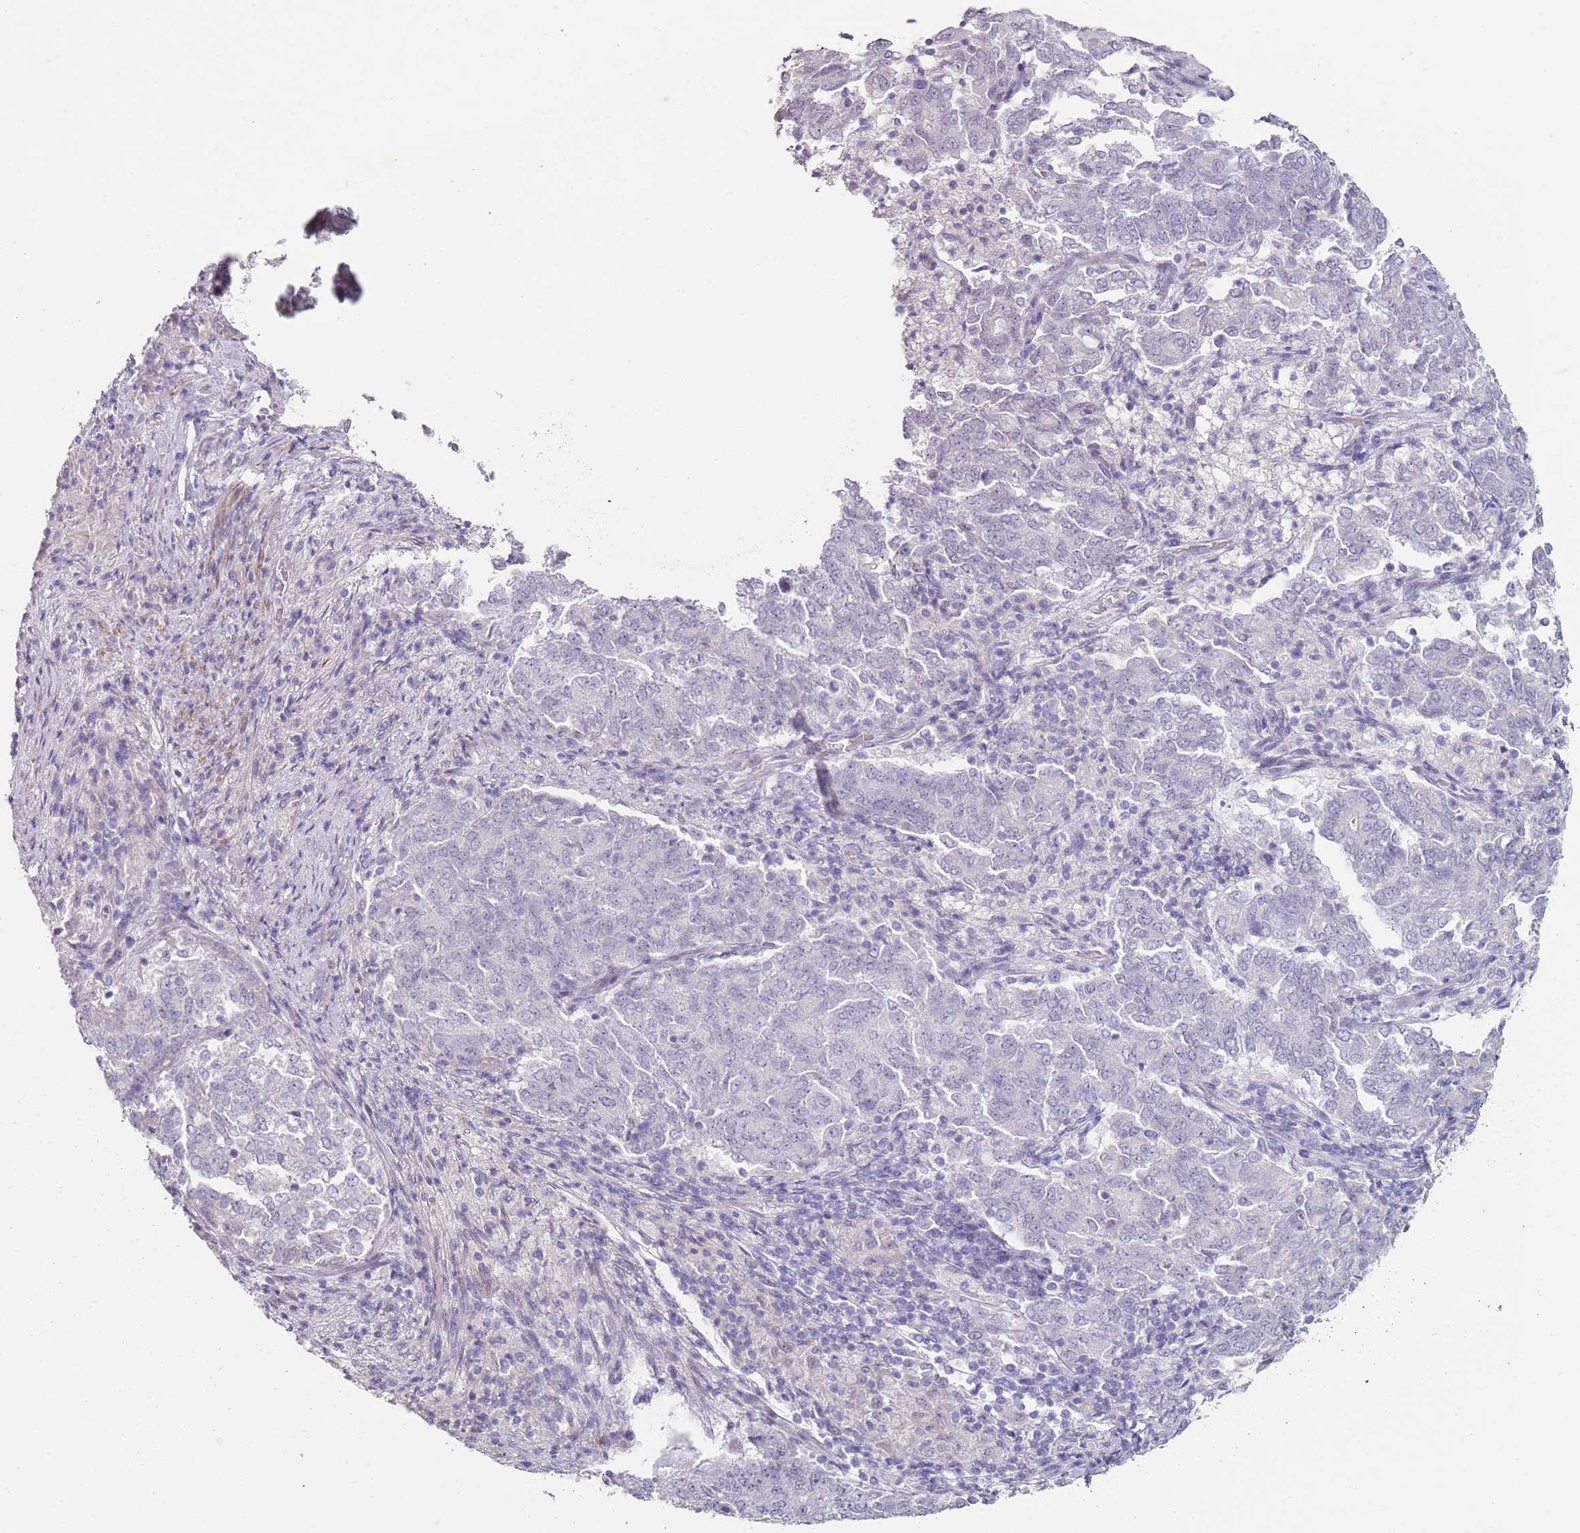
{"staining": {"intensity": "negative", "quantity": "none", "location": "none"}, "tissue": "endometrial cancer", "cell_type": "Tumor cells", "image_type": "cancer", "snomed": [{"axis": "morphology", "description": "Adenocarcinoma, NOS"}, {"axis": "topography", "description": "Endometrium"}], "caption": "High magnification brightfield microscopy of adenocarcinoma (endometrial) stained with DAB (brown) and counterstained with hematoxylin (blue): tumor cells show no significant staining. (Brightfield microscopy of DAB (3,3'-diaminobenzidine) IHC at high magnification).", "gene": "DNAH11", "patient": {"sex": "female", "age": 80}}